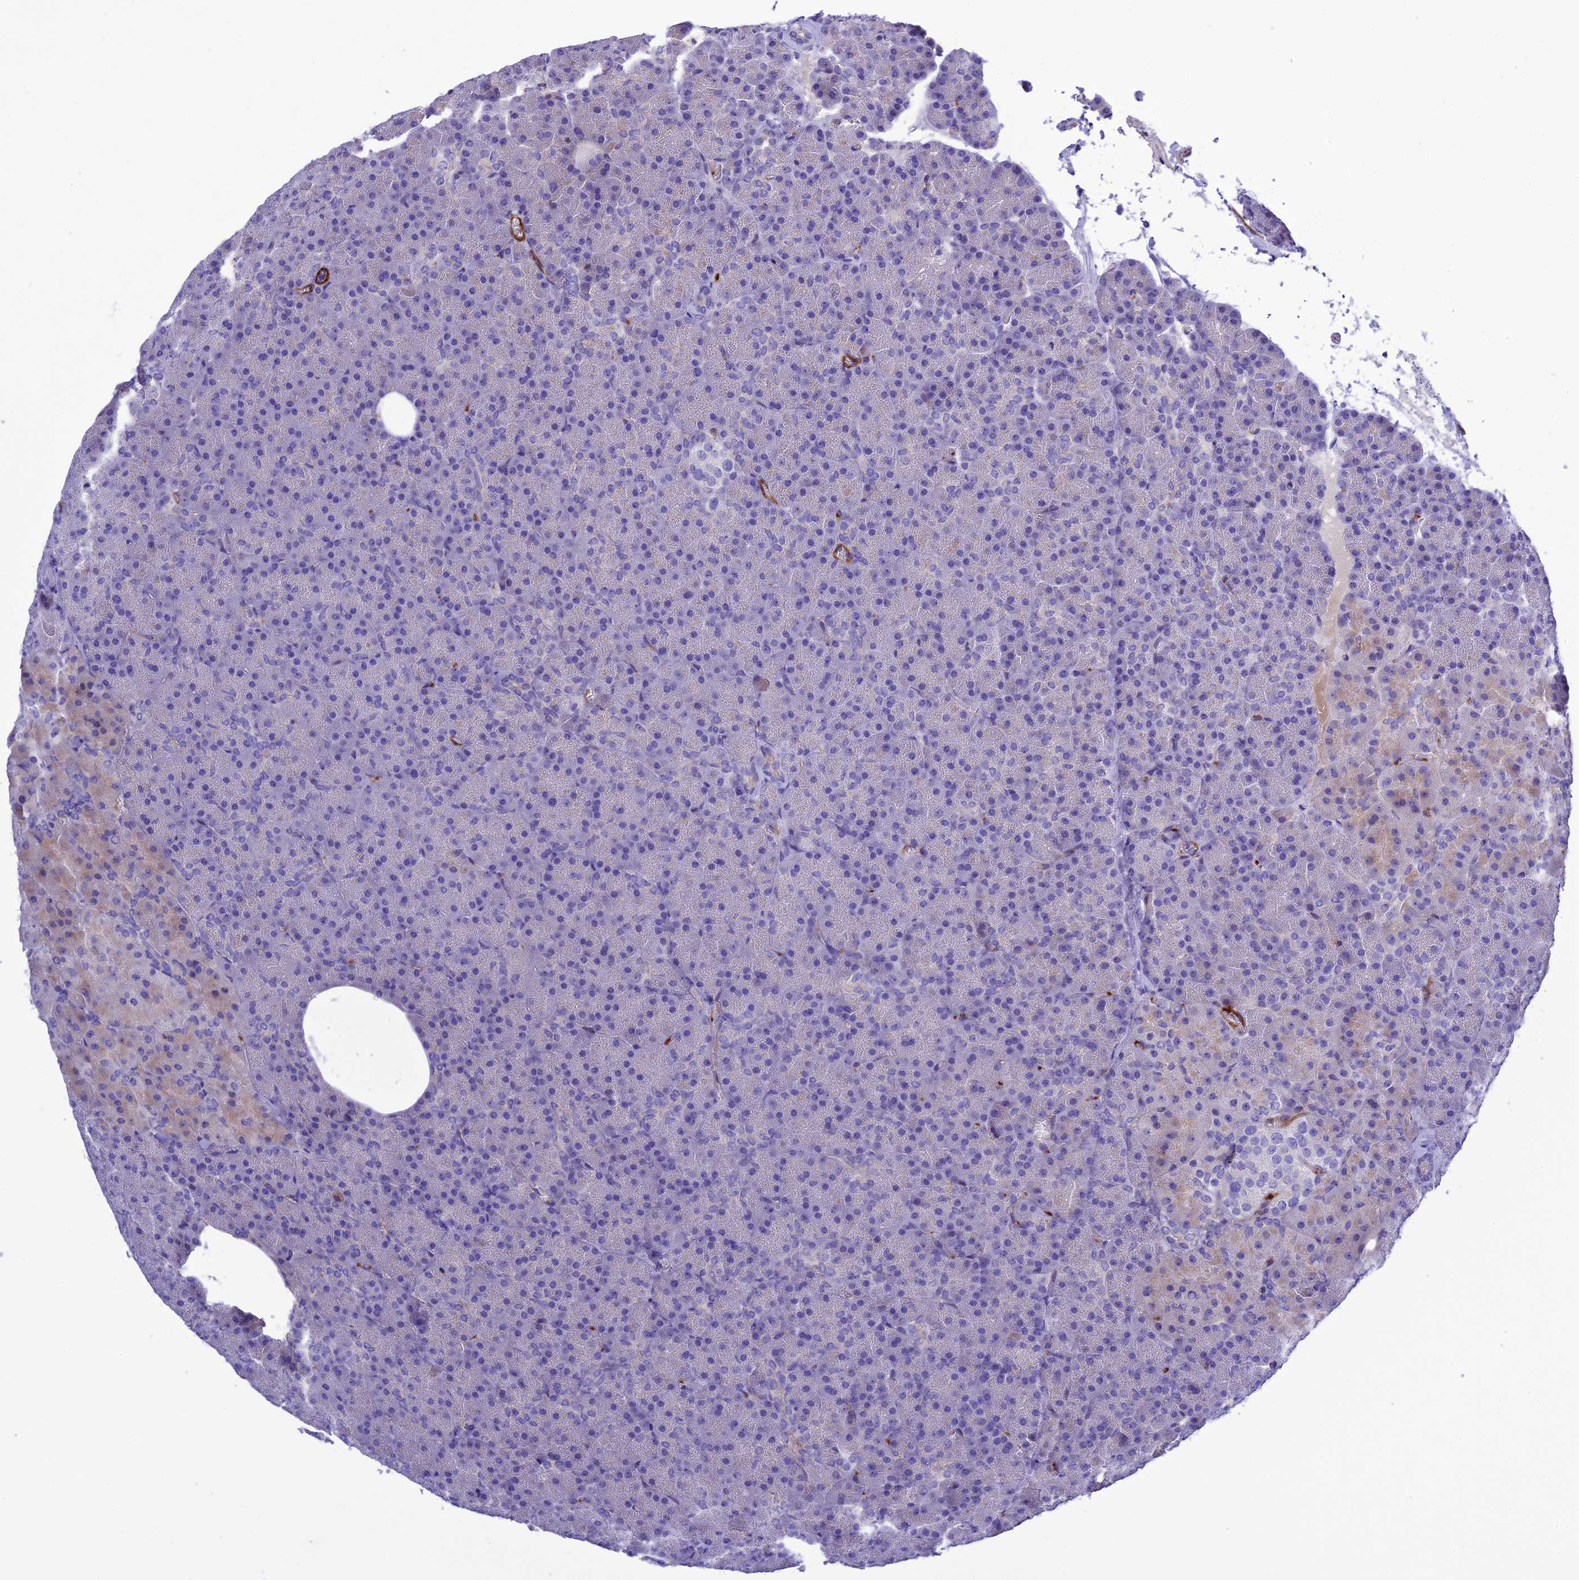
{"staining": {"intensity": "negative", "quantity": "none", "location": "none"}, "tissue": "pancreas", "cell_type": "Exocrine glandular cells", "image_type": "normal", "snomed": [{"axis": "morphology", "description": "Normal tissue, NOS"}, {"axis": "morphology", "description": "Carcinoid, malignant, NOS"}, {"axis": "topography", "description": "Pancreas"}], "caption": "Immunohistochemistry (IHC) micrograph of benign pancreas stained for a protein (brown), which exhibits no staining in exocrine glandular cells. Nuclei are stained in blue.", "gene": "FRA10AC1", "patient": {"sex": "female", "age": 35}}